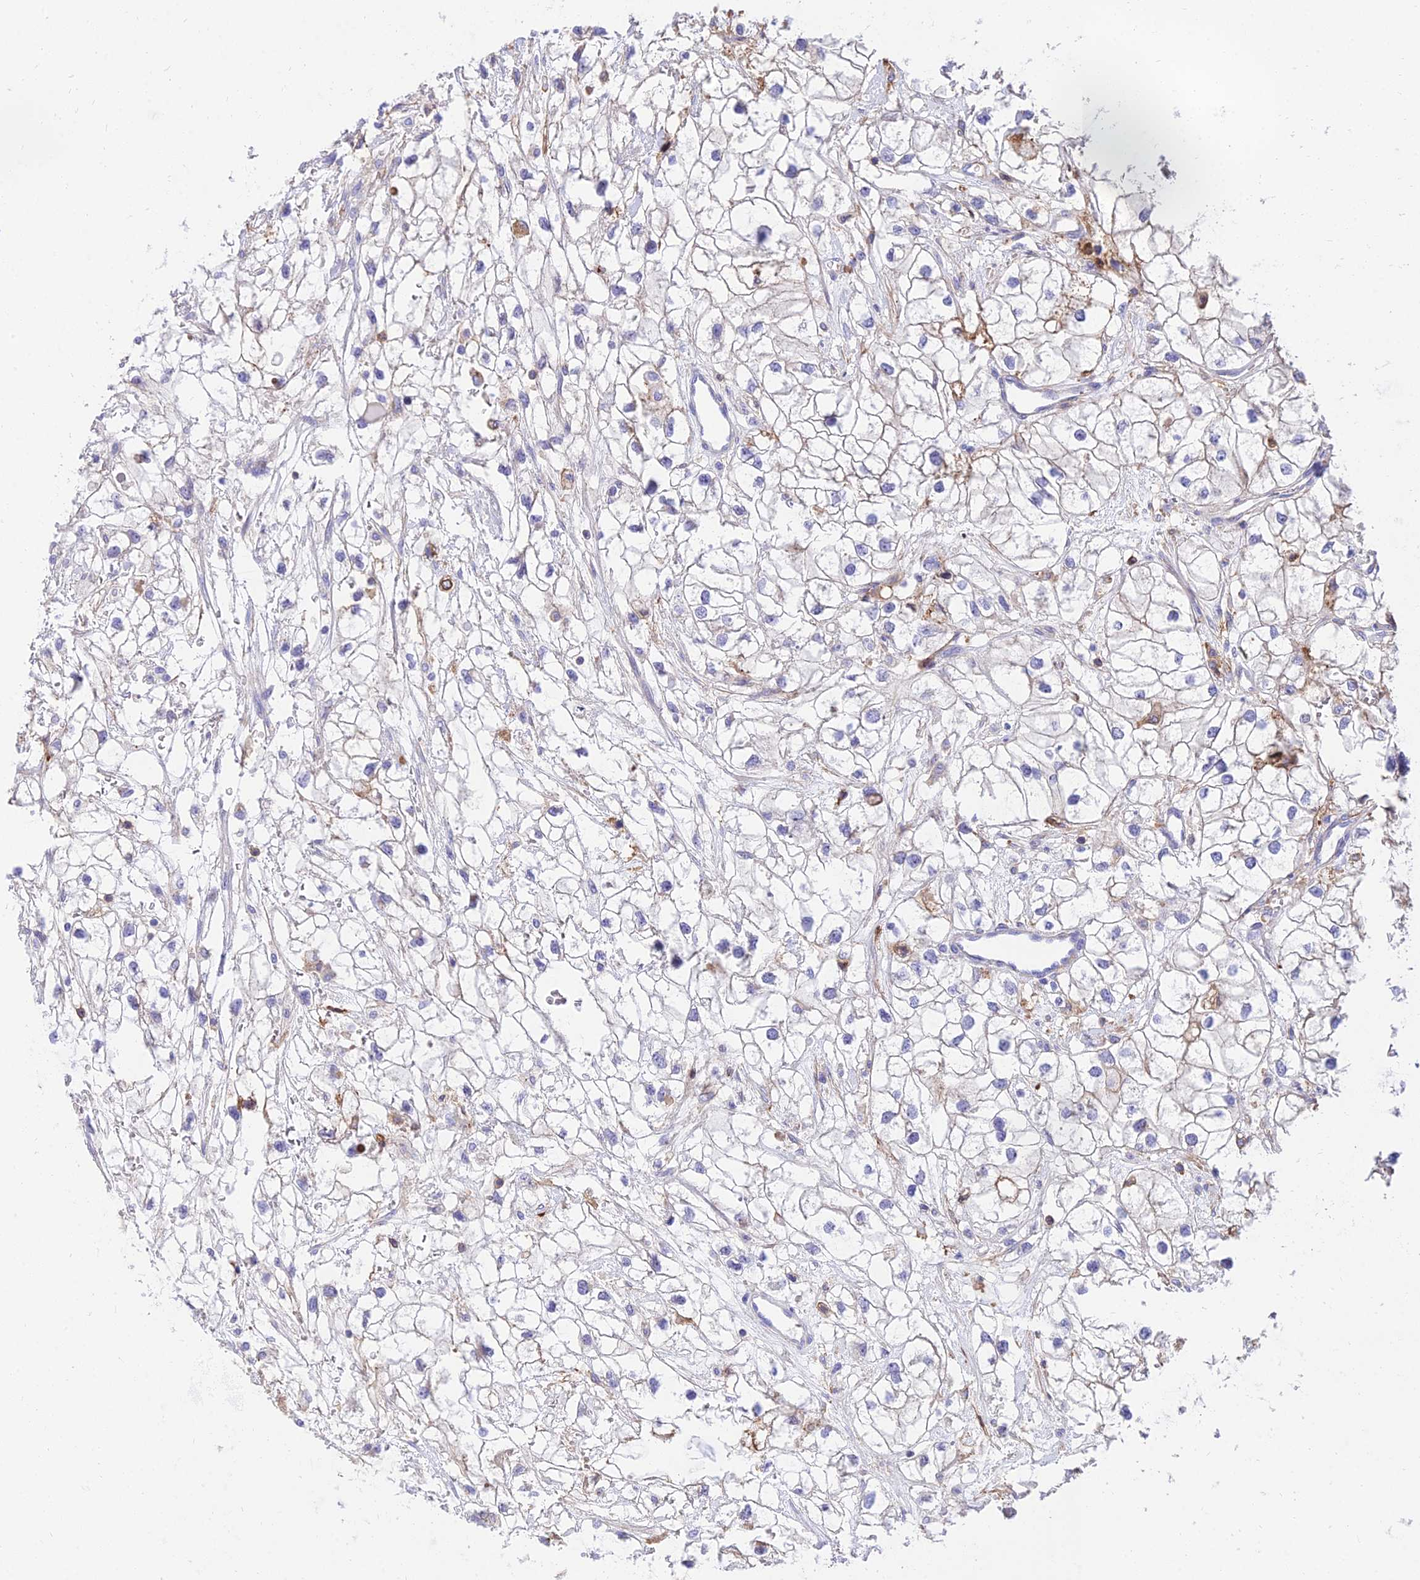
{"staining": {"intensity": "negative", "quantity": "none", "location": "none"}, "tissue": "renal cancer", "cell_type": "Tumor cells", "image_type": "cancer", "snomed": [{"axis": "morphology", "description": "Adenocarcinoma, NOS"}, {"axis": "topography", "description": "Kidney"}], "caption": "This is a micrograph of IHC staining of adenocarcinoma (renal), which shows no positivity in tumor cells.", "gene": "SREK1IP1", "patient": {"sex": "male", "age": 59}}